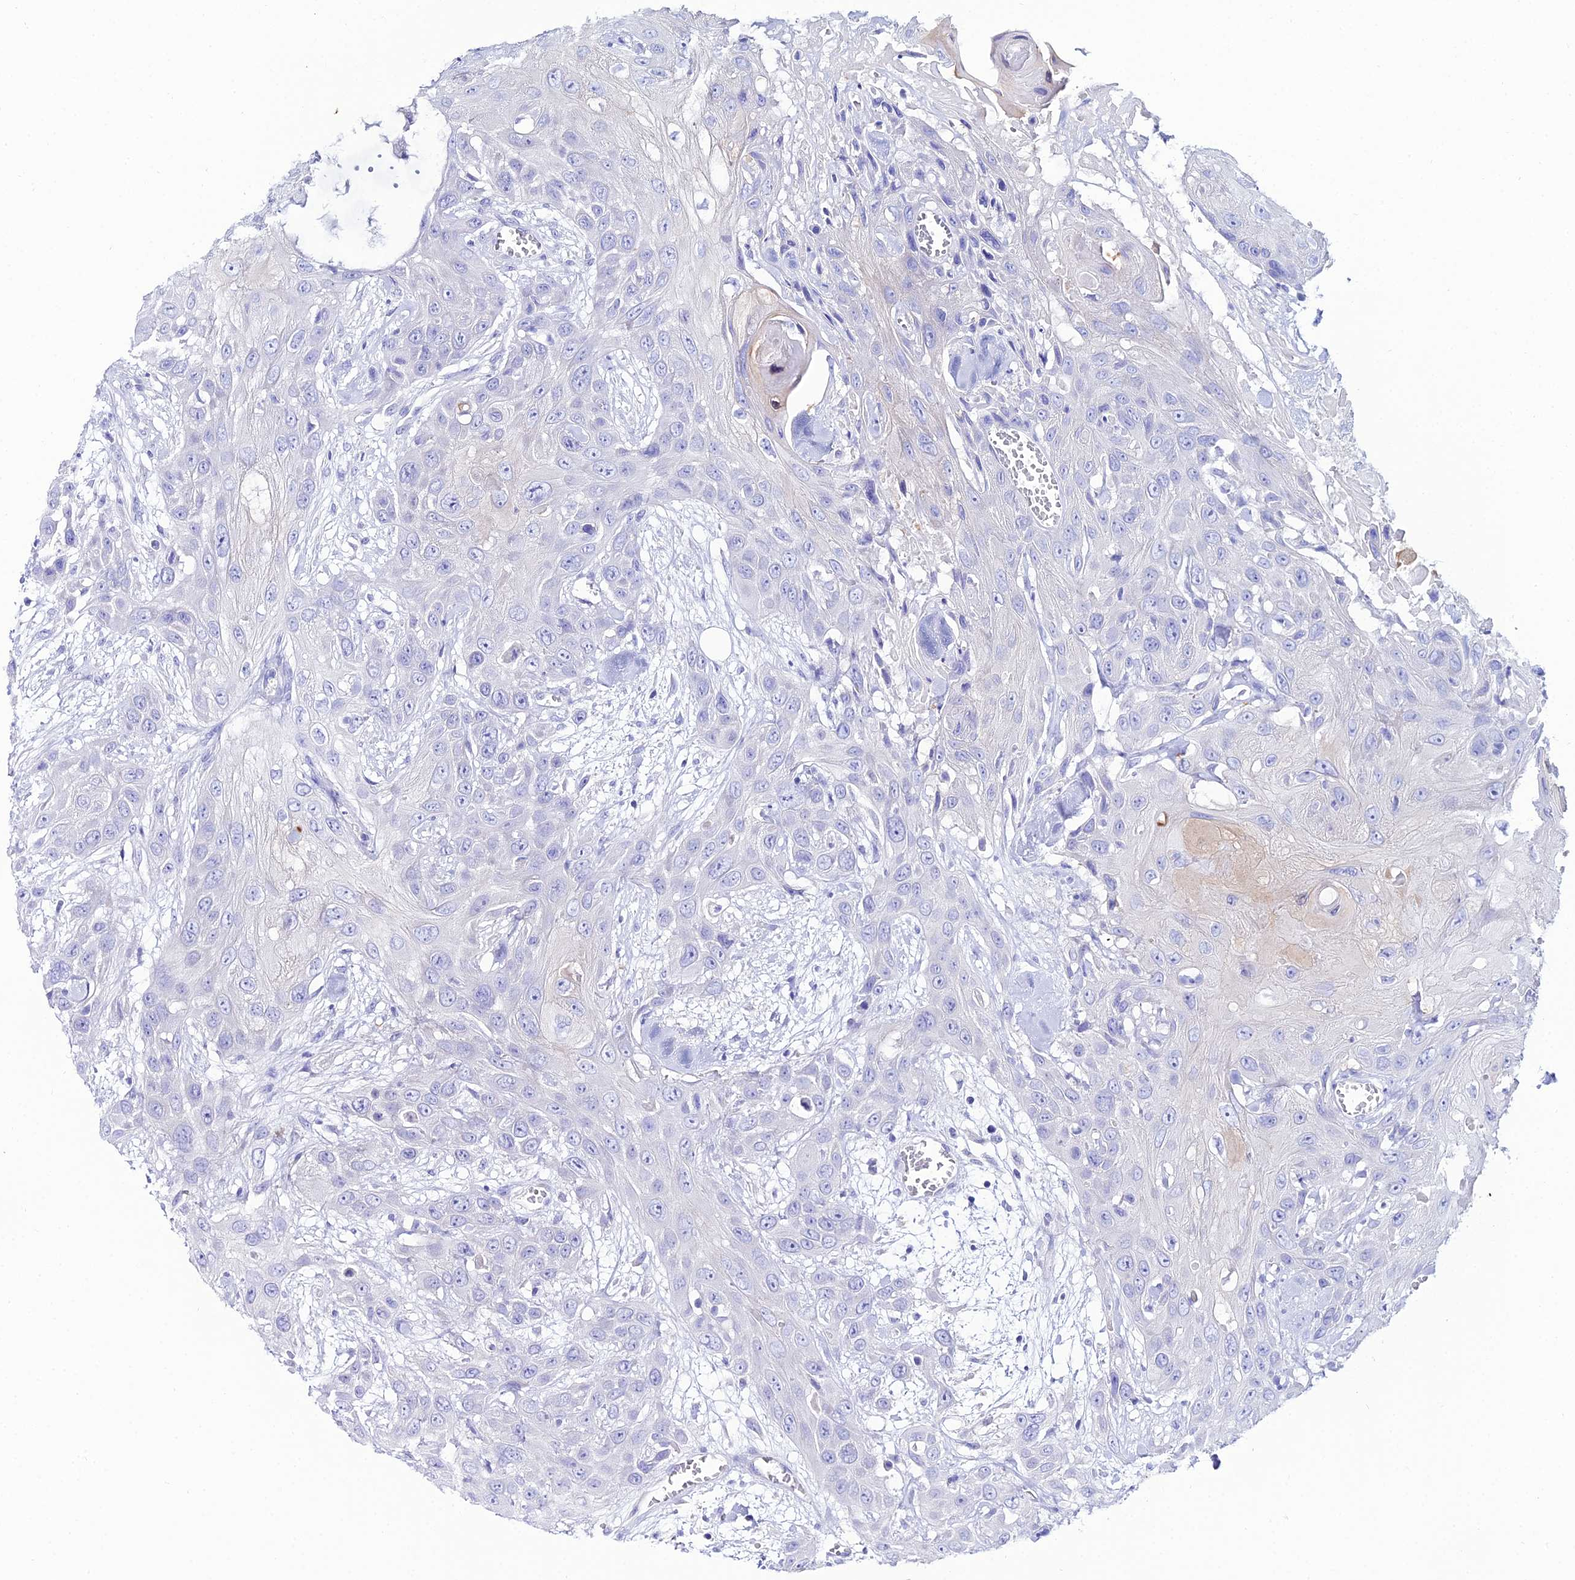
{"staining": {"intensity": "negative", "quantity": "none", "location": "none"}, "tissue": "head and neck cancer", "cell_type": "Tumor cells", "image_type": "cancer", "snomed": [{"axis": "morphology", "description": "Squamous cell carcinoma, NOS"}, {"axis": "topography", "description": "Head-Neck"}], "caption": "IHC micrograph of human head and neck cancer stained for a protein (brown), which exhibits no staining in tumor cells.", "gene": "OR4D5", "patient": {"sex": "male", "age": 81}}